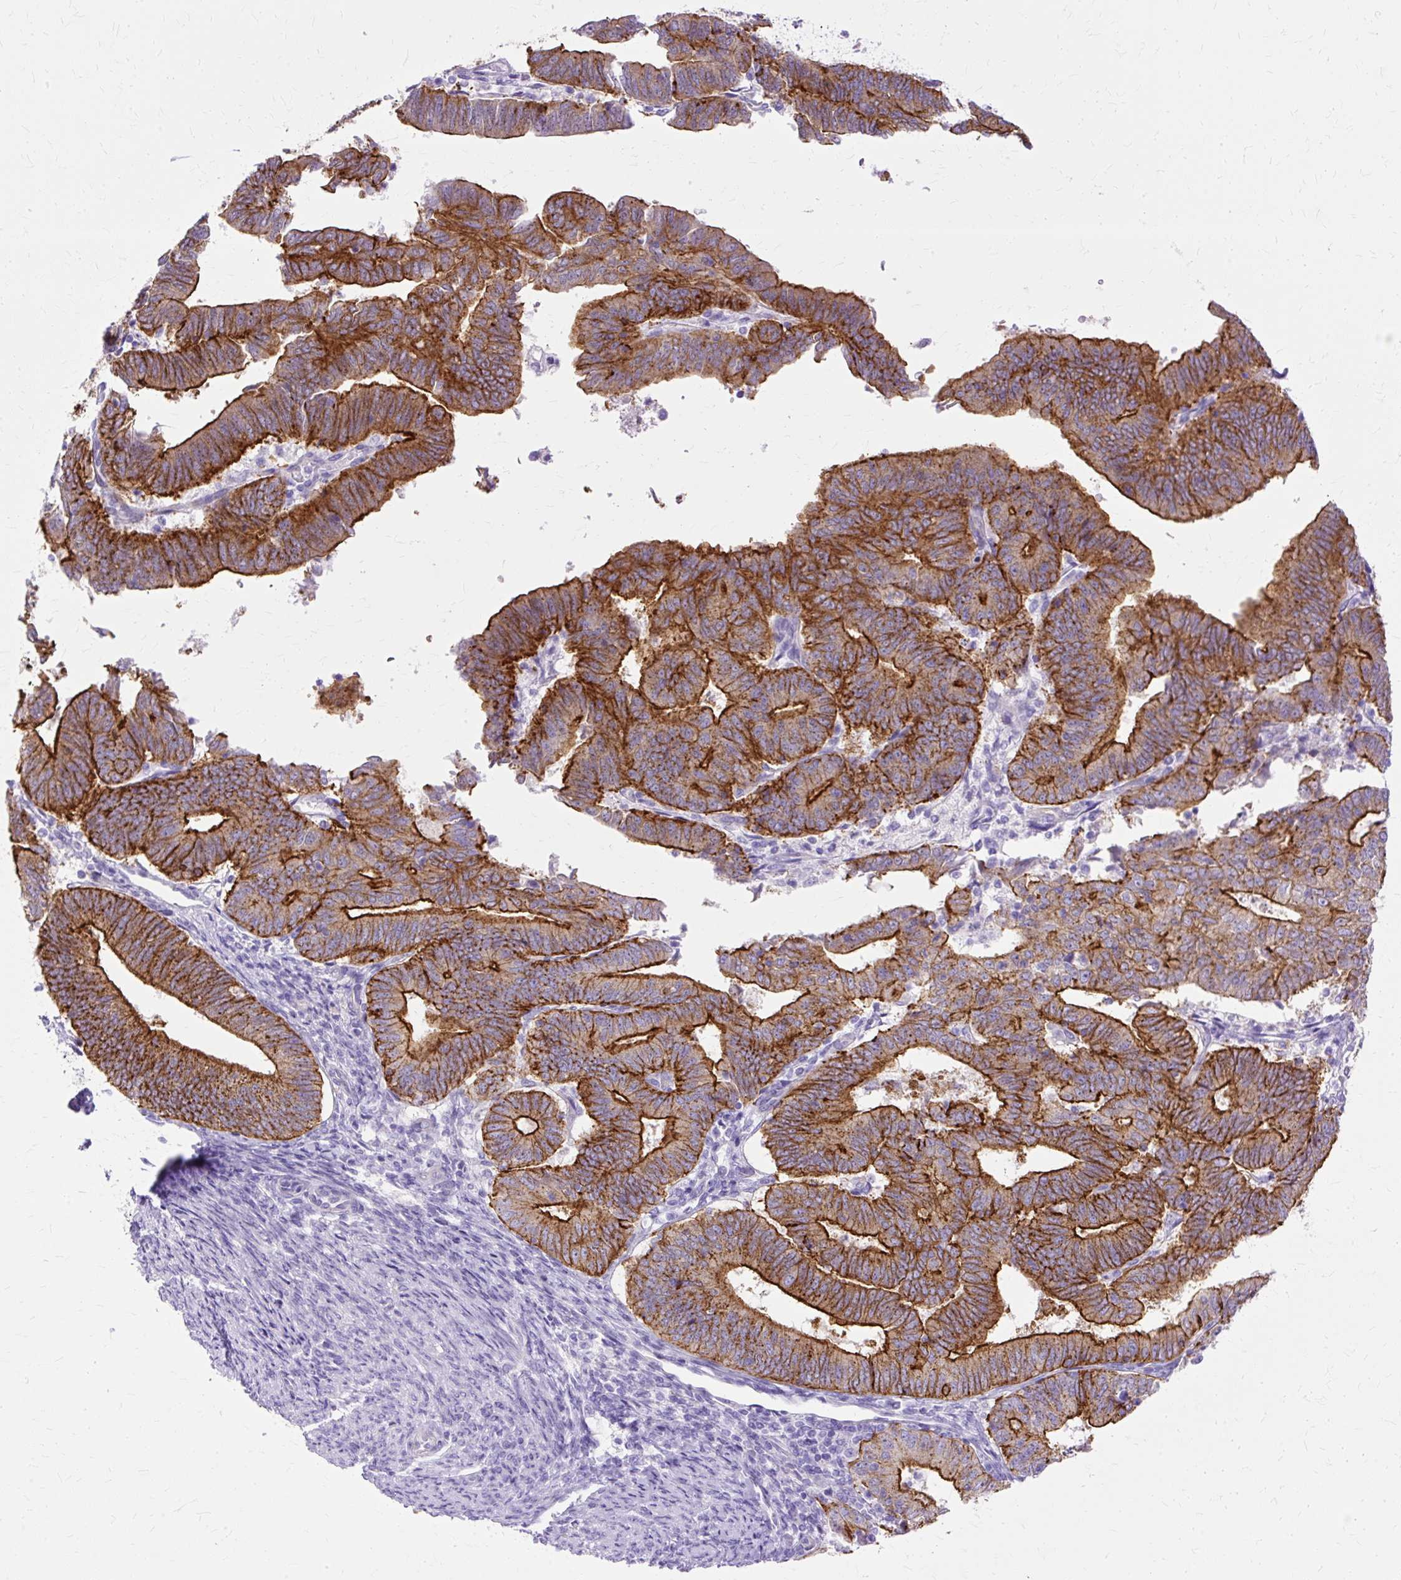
{"staining": {"intensity": "moderate", "quantity": ">75%", "location": "cytoplasmic/membranous"}, "tissue": "endometrial cancer", "cell_type": "Tumor cells", "image_type": "cancer", "snomed": [{"axis": "morphology", "description": "Adenocarcinoma, NOS"}, {"axis": "topography", "description": "Endometrium"}], "caption": "Human endometrial adenocarcinoma stained for a protein (brown) reveals moderate cytoplasmic/membranous positive positivity in about >75% of tumor cells.", "gene": "MYO6", "patient": {"sex": "female", "age": 70}}